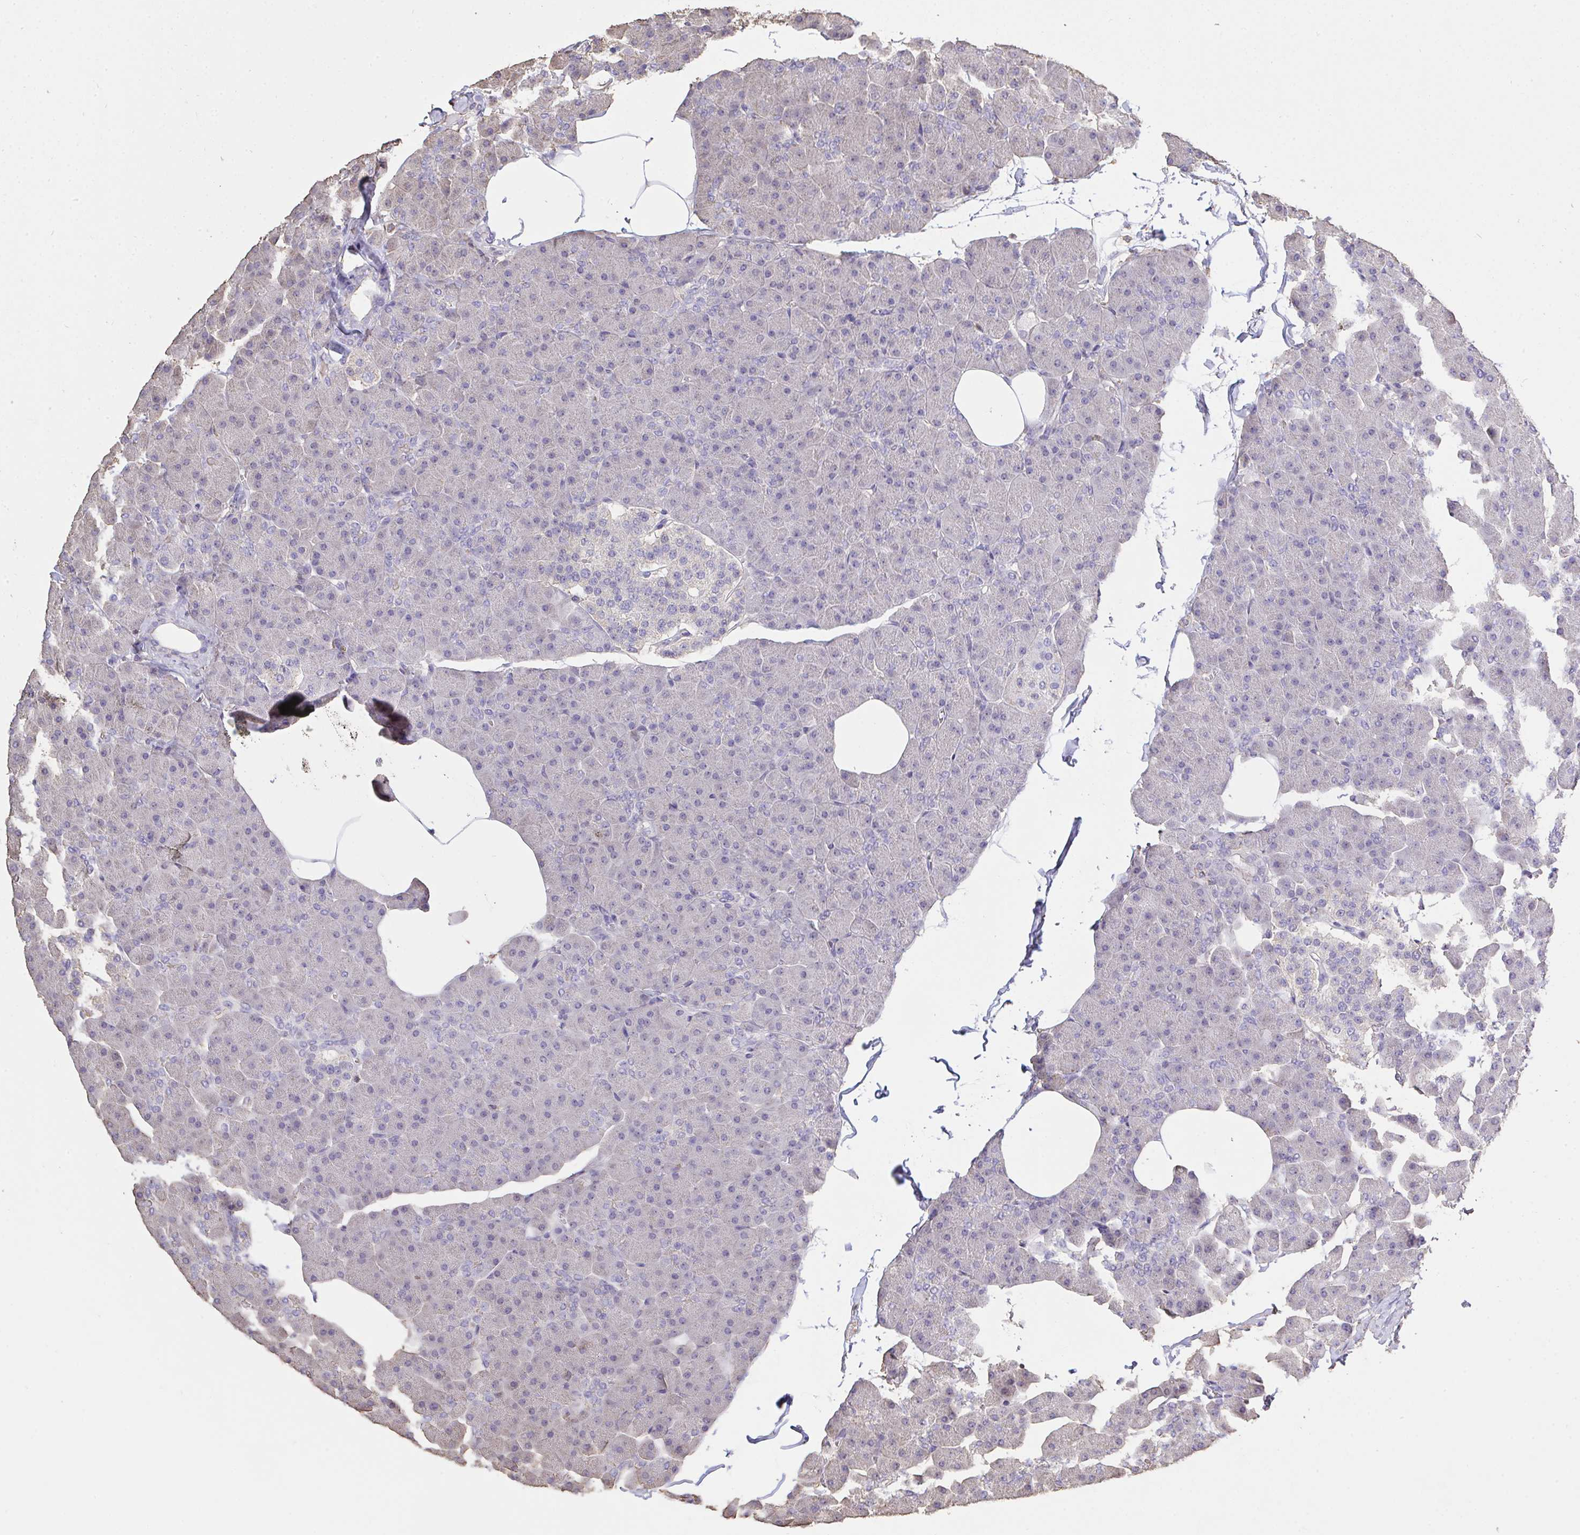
{"staining": {"intensity": "negative", "quantity": "none", "location": "none"}, "tissue": "pancreas", "cell_type": "Exocrine glandular cells", "image_type": "normal", "snomed": [{"axis": "morphology", "description": "Normal tissue, NOS"}, {"axis": "topography", "description": "Pancreas"}], "caption": "A high-resolution image shows IHC staining of unremarkable pancreas, which shows no significant staining in exocrine glandular cells. The staining is performed using DAB brown chromogen with nuclei counter-stained in using hematoxylin.", "gene": "IL23R", "patient": {"sex": "male", "age": 35}}